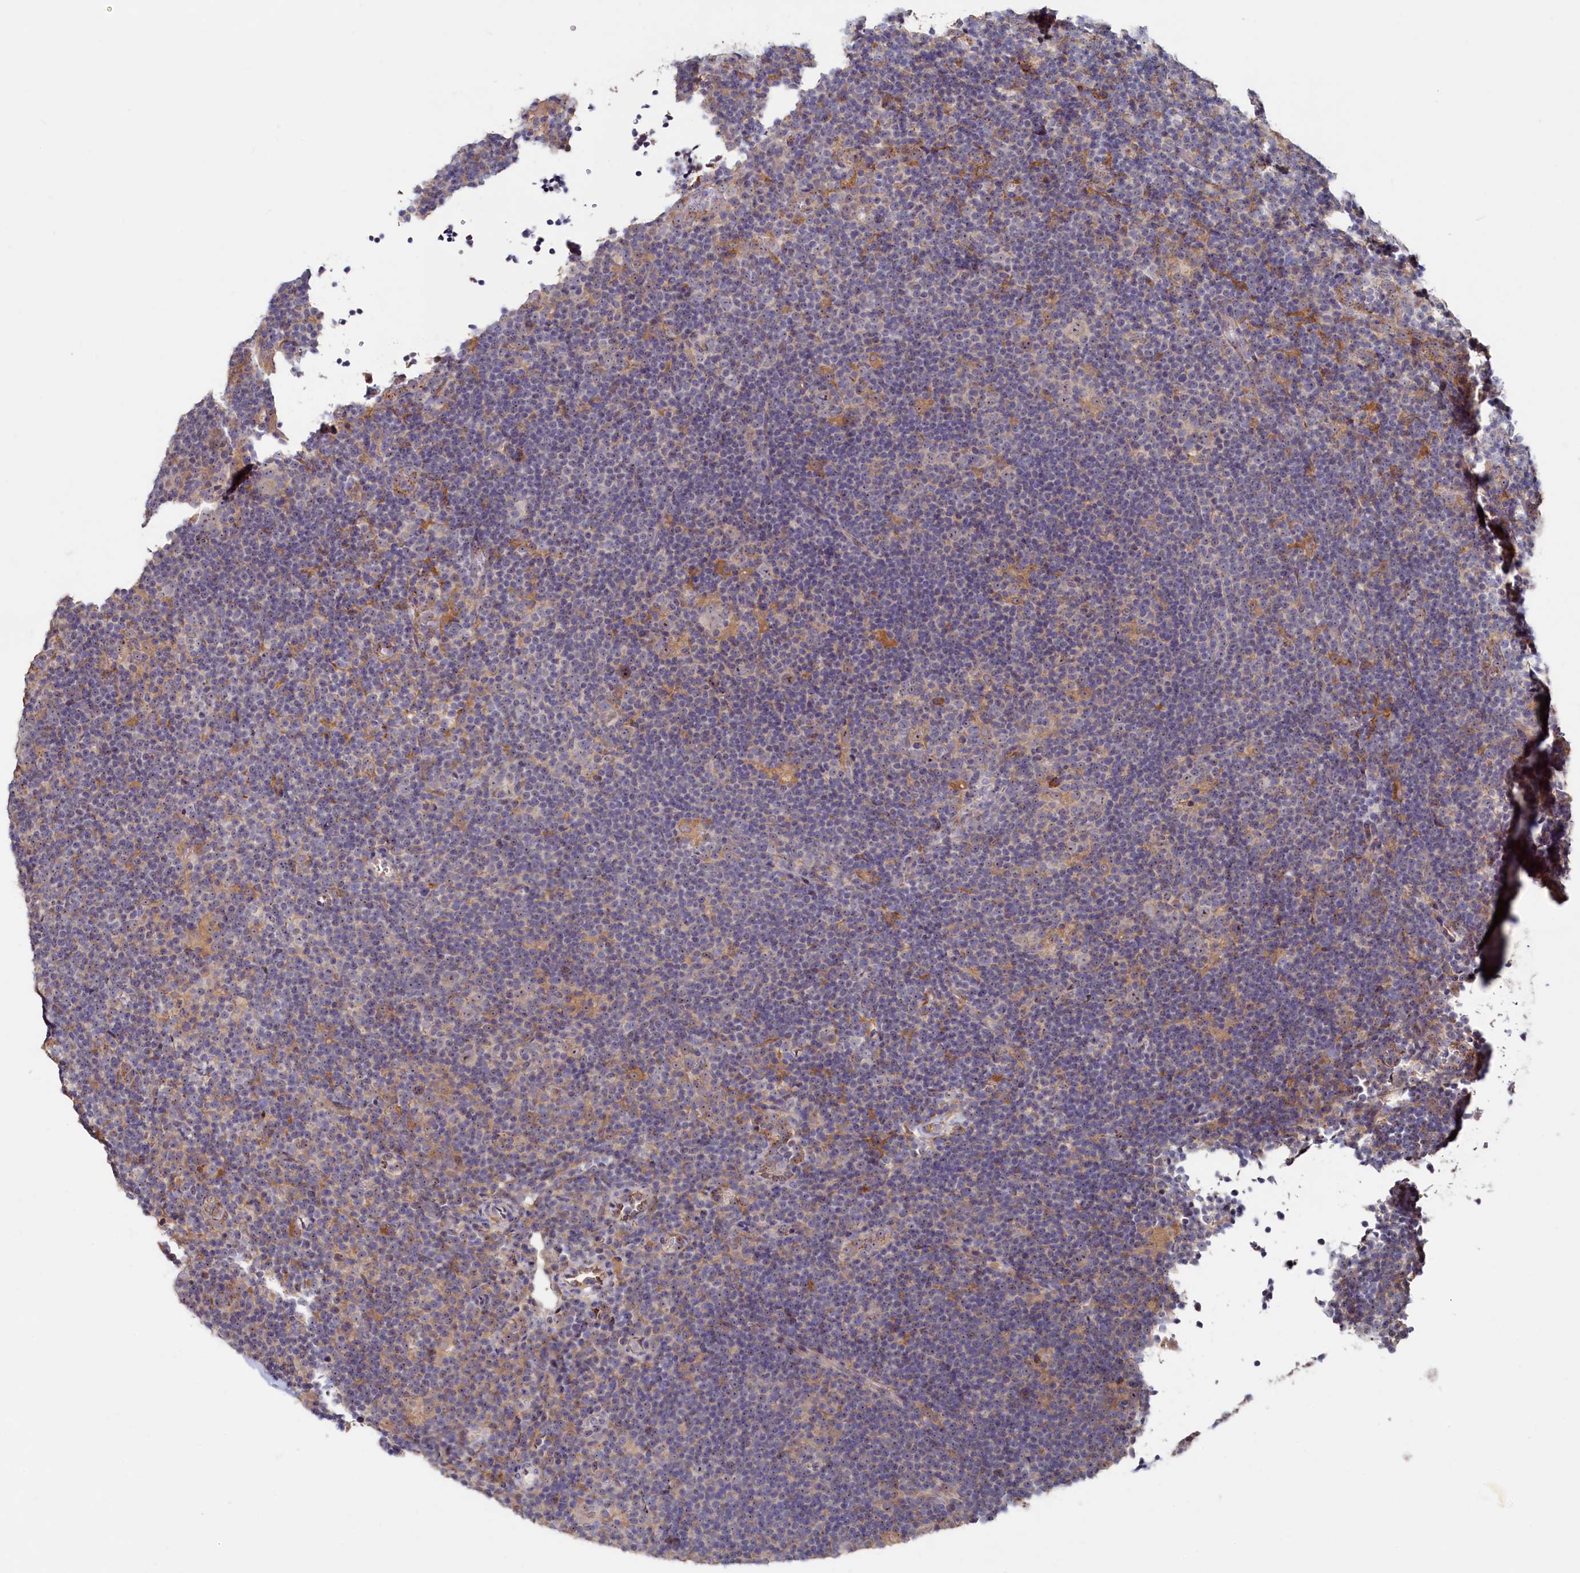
{"staining": {"intensity": "weak", "quantity": "25%-75%", "location": "nuclear"}, "tissue": "lymphoma", "cell_type": "Tumor cells", "image_type": "cancer", "snomed": [{"axis": "morphology", "description": "Hodgkin's disease, NOS"}, {"axis": "topography", "description": "Lymph node"}], "caption": "Weak nuclear protein staining is identified in about 25%-75% of tumor cells in Hodgkin's disease.", "gene": "RGS7BP", "patient": {"sex": "female", "age": 57}}